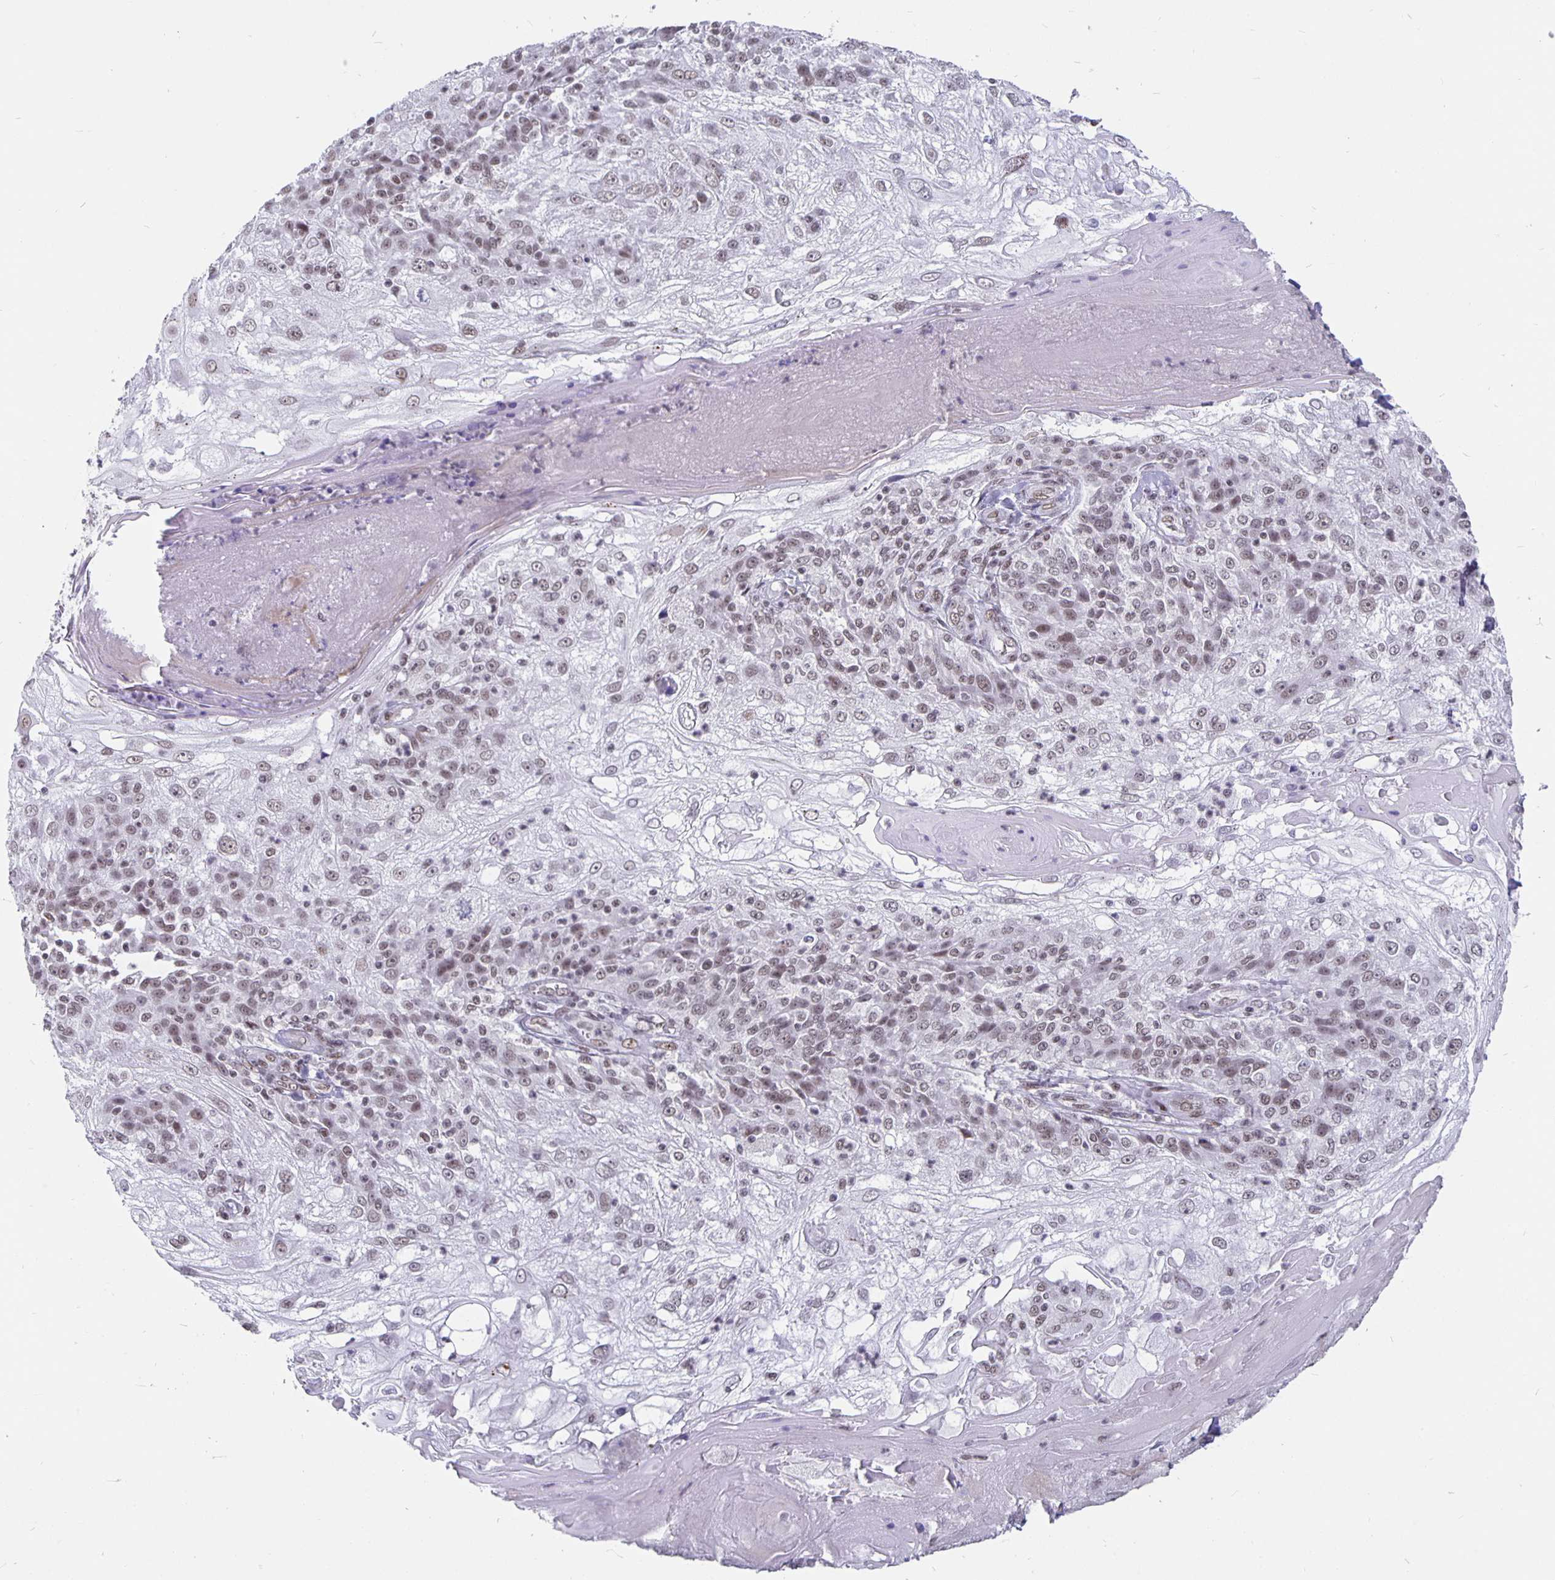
{"staining": {"intensity": "moderate", "quantity": ">75%", "location": "nuclear"}, "tissue": "skin cancer", "cell_type": "Tumor cells", "image_type": "cancer", "snomed": [{"axis": "morphology", "description": "Normal tissue, NOS"}, {"axis": "morphology", "description": "Squamous cell carcinoma, NOS"}, {"axis": "topography", "description": "Skin"}], "caption": "This is a micrograph of immunohistochemistry staining of skin squamous cell carcinoma, which shows moderate positivity in the nuclear of tumor cells.", "gene": "PBX2", "patient": {"sex": "female", "age": 83}}